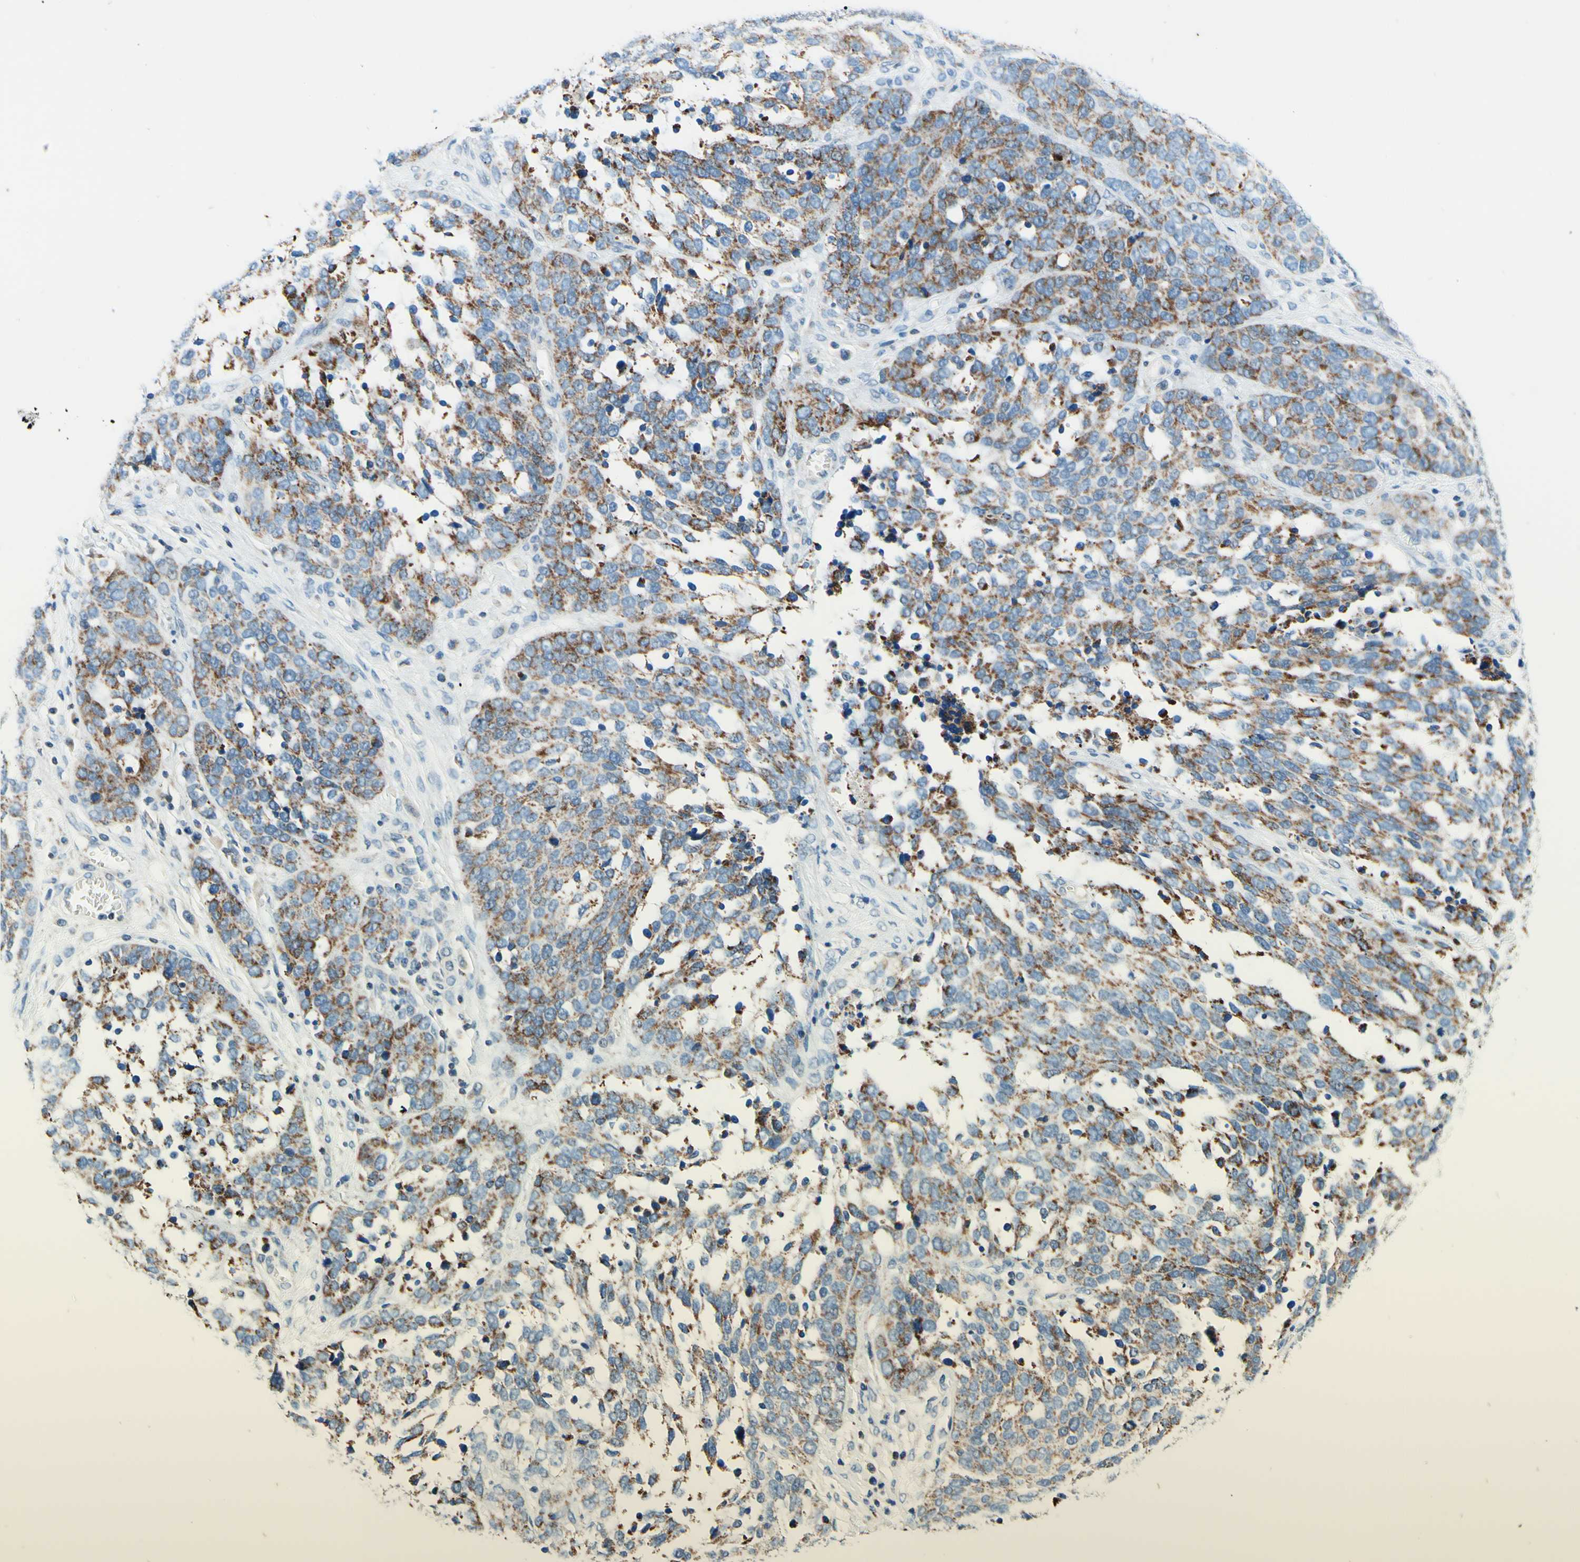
{"staining": {"intensity": "moderate", "quantity": ">75%", "location": "cytoplasmic/membranous"}, "tissue": "ovarian cancer", "cell_type": "Tumor cells", "image_type": "cancer", "snomed": [{"axis": "morphology", "description": "Cystadenocarcinoma, serous, NOS"}, {"axis": "topography", "description": "Ovary"}], "caption": "Moderate cytoplasmic/membranous protein staining is identified in about >75% of tumor cells in ovarian serous cystadenocarcinoma.", "gene": "CBX7", "patient": {"sex": "female", "age": 44}}